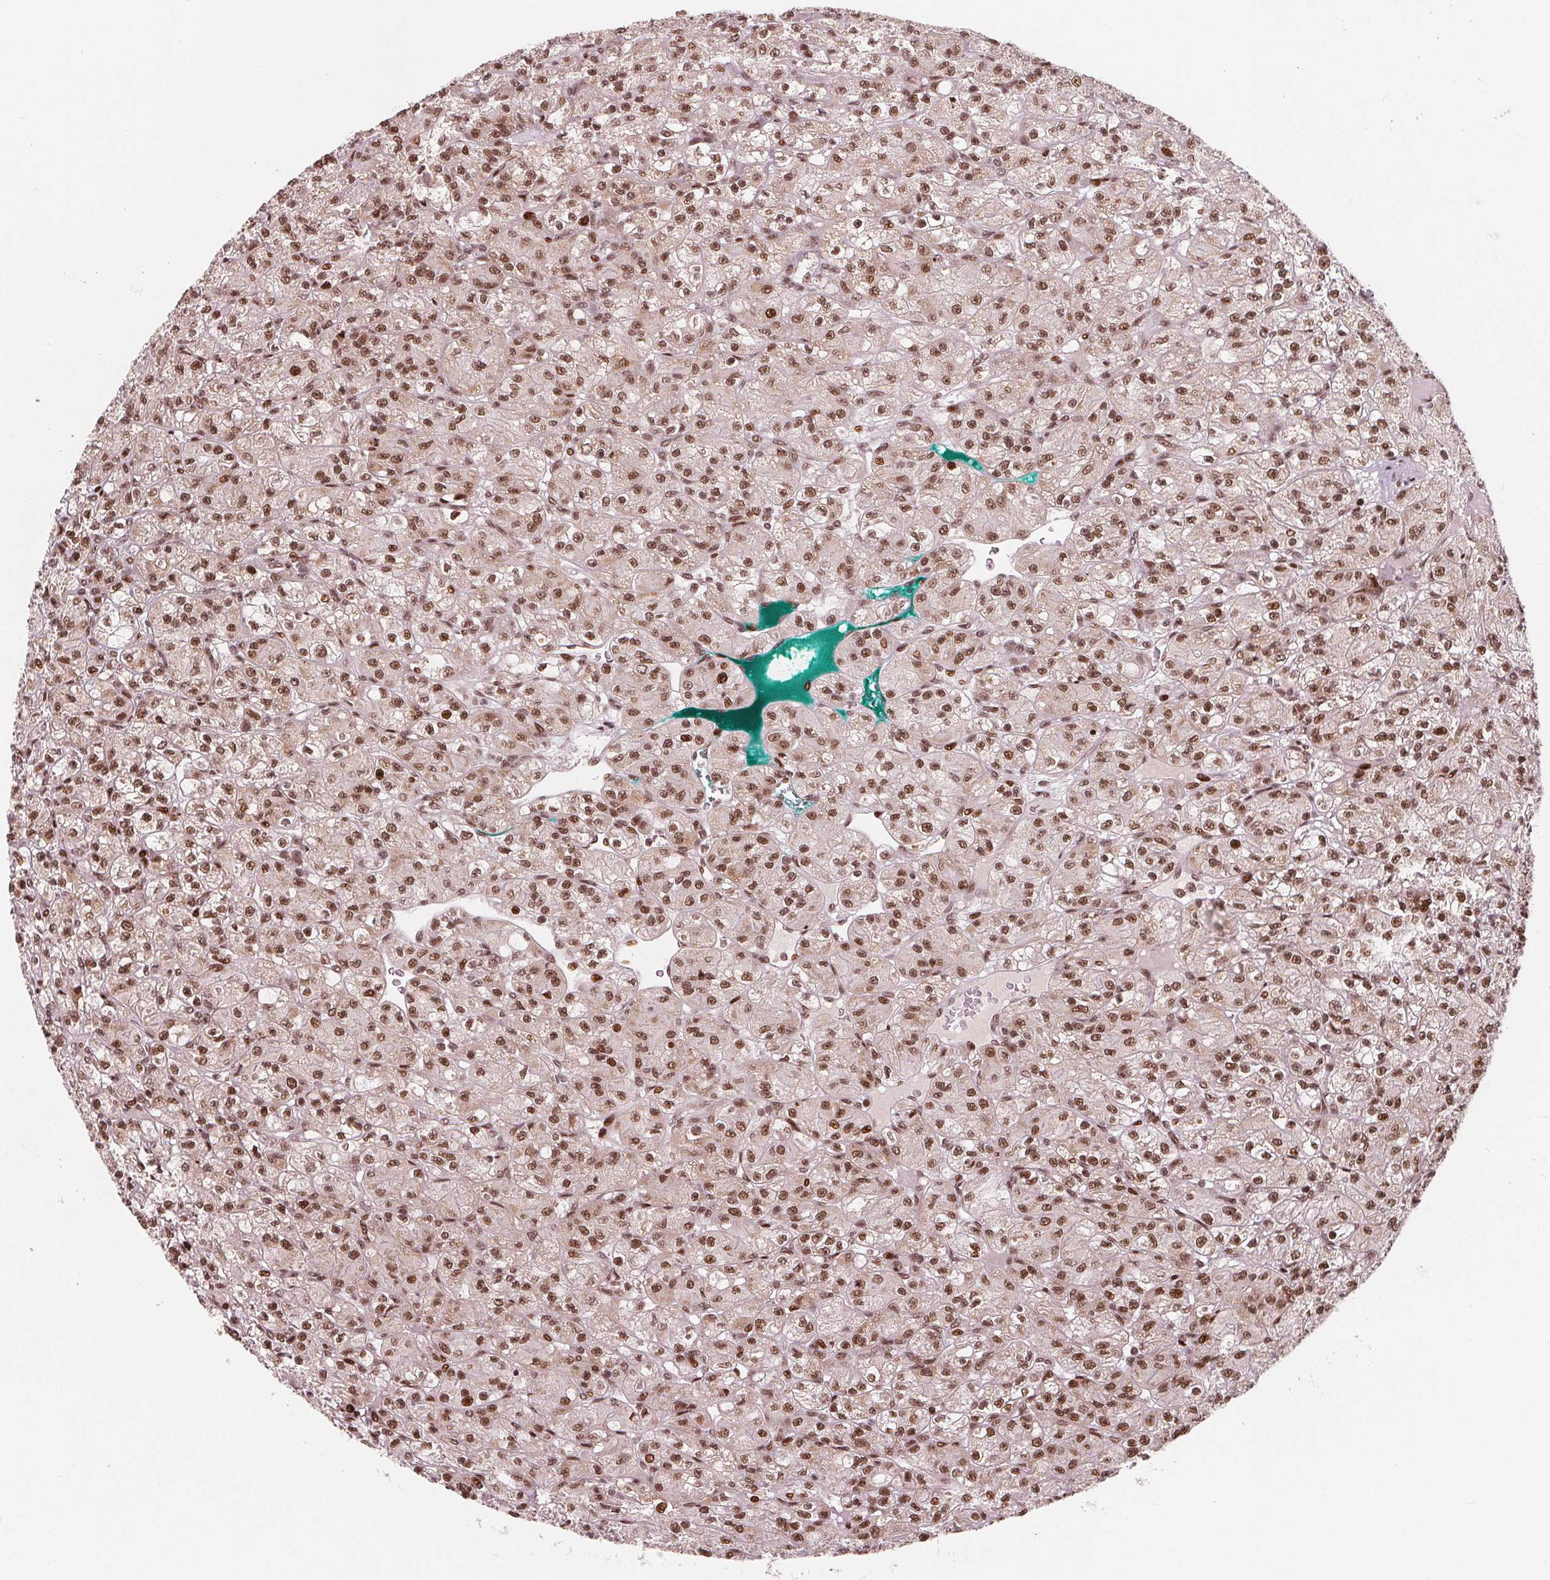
{"staining": {"intensity": "moderate", "quantity": ">75%", "location": "nuclear"}, "tissue": "renal cancer", "cell_type": "Tumor cells", "image_type": "cancer", "snomed": [{"axis": "morphology", "description": "Adenocarcinoma, NOS"}, {"axis": "topography", "description": "Kidney"}], "caption": "Adenocarcinoma (renal) stained with a brown dye shows moderate nuclear positive staining in approximately >75% of tumor cells.", "gene": "SNRNP35", "patient": {"sex": "female", "age": 70}}